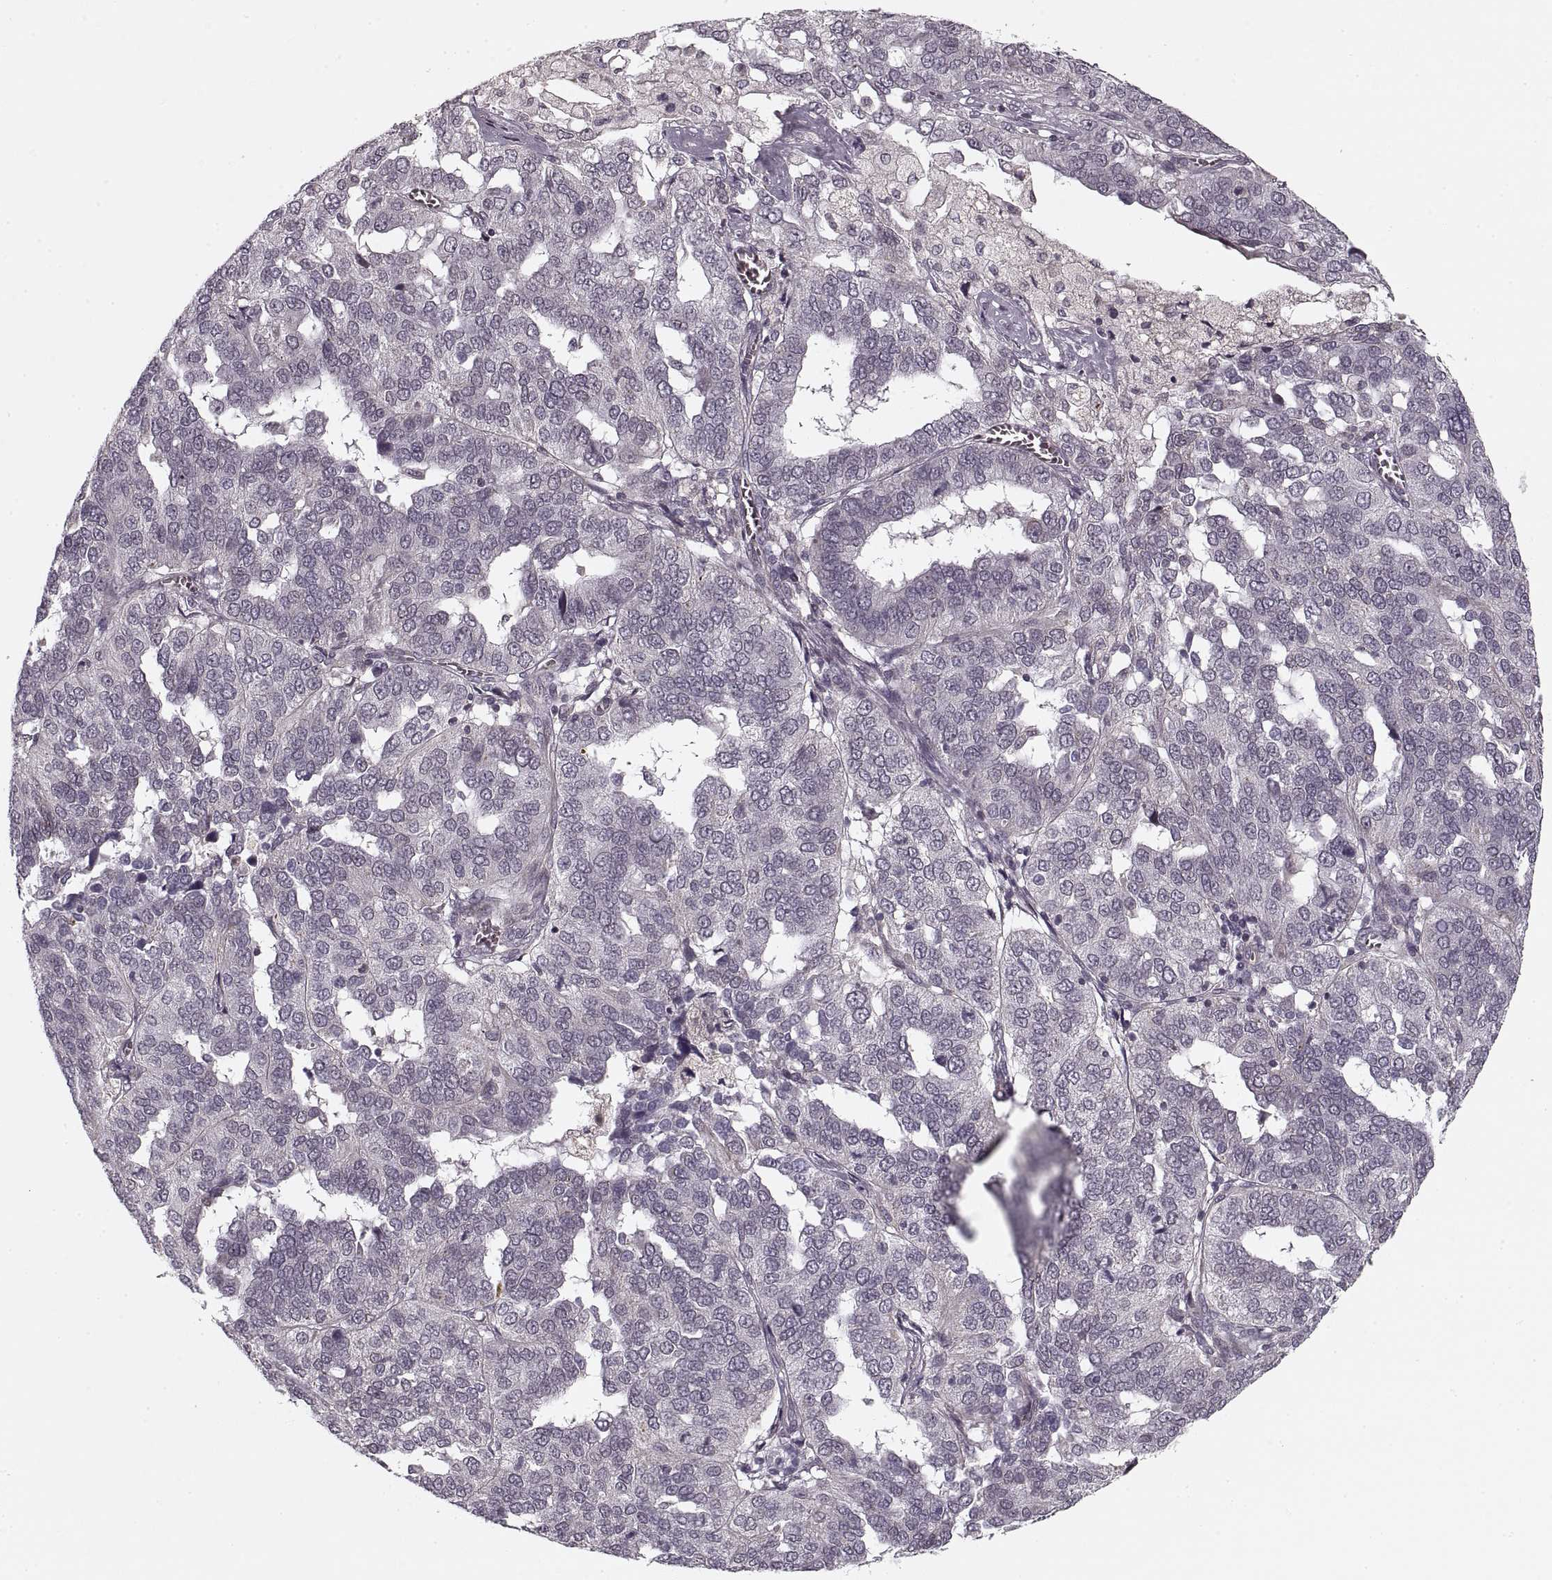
{"staining": {"intensity": "negative", "quantity": "none", "location": "none"}, "tissue": "ovarian cancer", "cell_type": "Tumor cells", "image_type": "cancer", "snomed": [{"axis": "morphology", "description": "Carcinoma, endometroid"}, {"axis": "topography", "description": "Soft tissue"}, {"axis": "topography", "description": "Ovary"}], "caption": "This is an immunohistochemistry photomicrograph of ovarian cancer (endometroid carcinoma). There is no staining in tumor cells.", "gene": "ASIC3", "patient": {"sex": "female", "age": 52}}